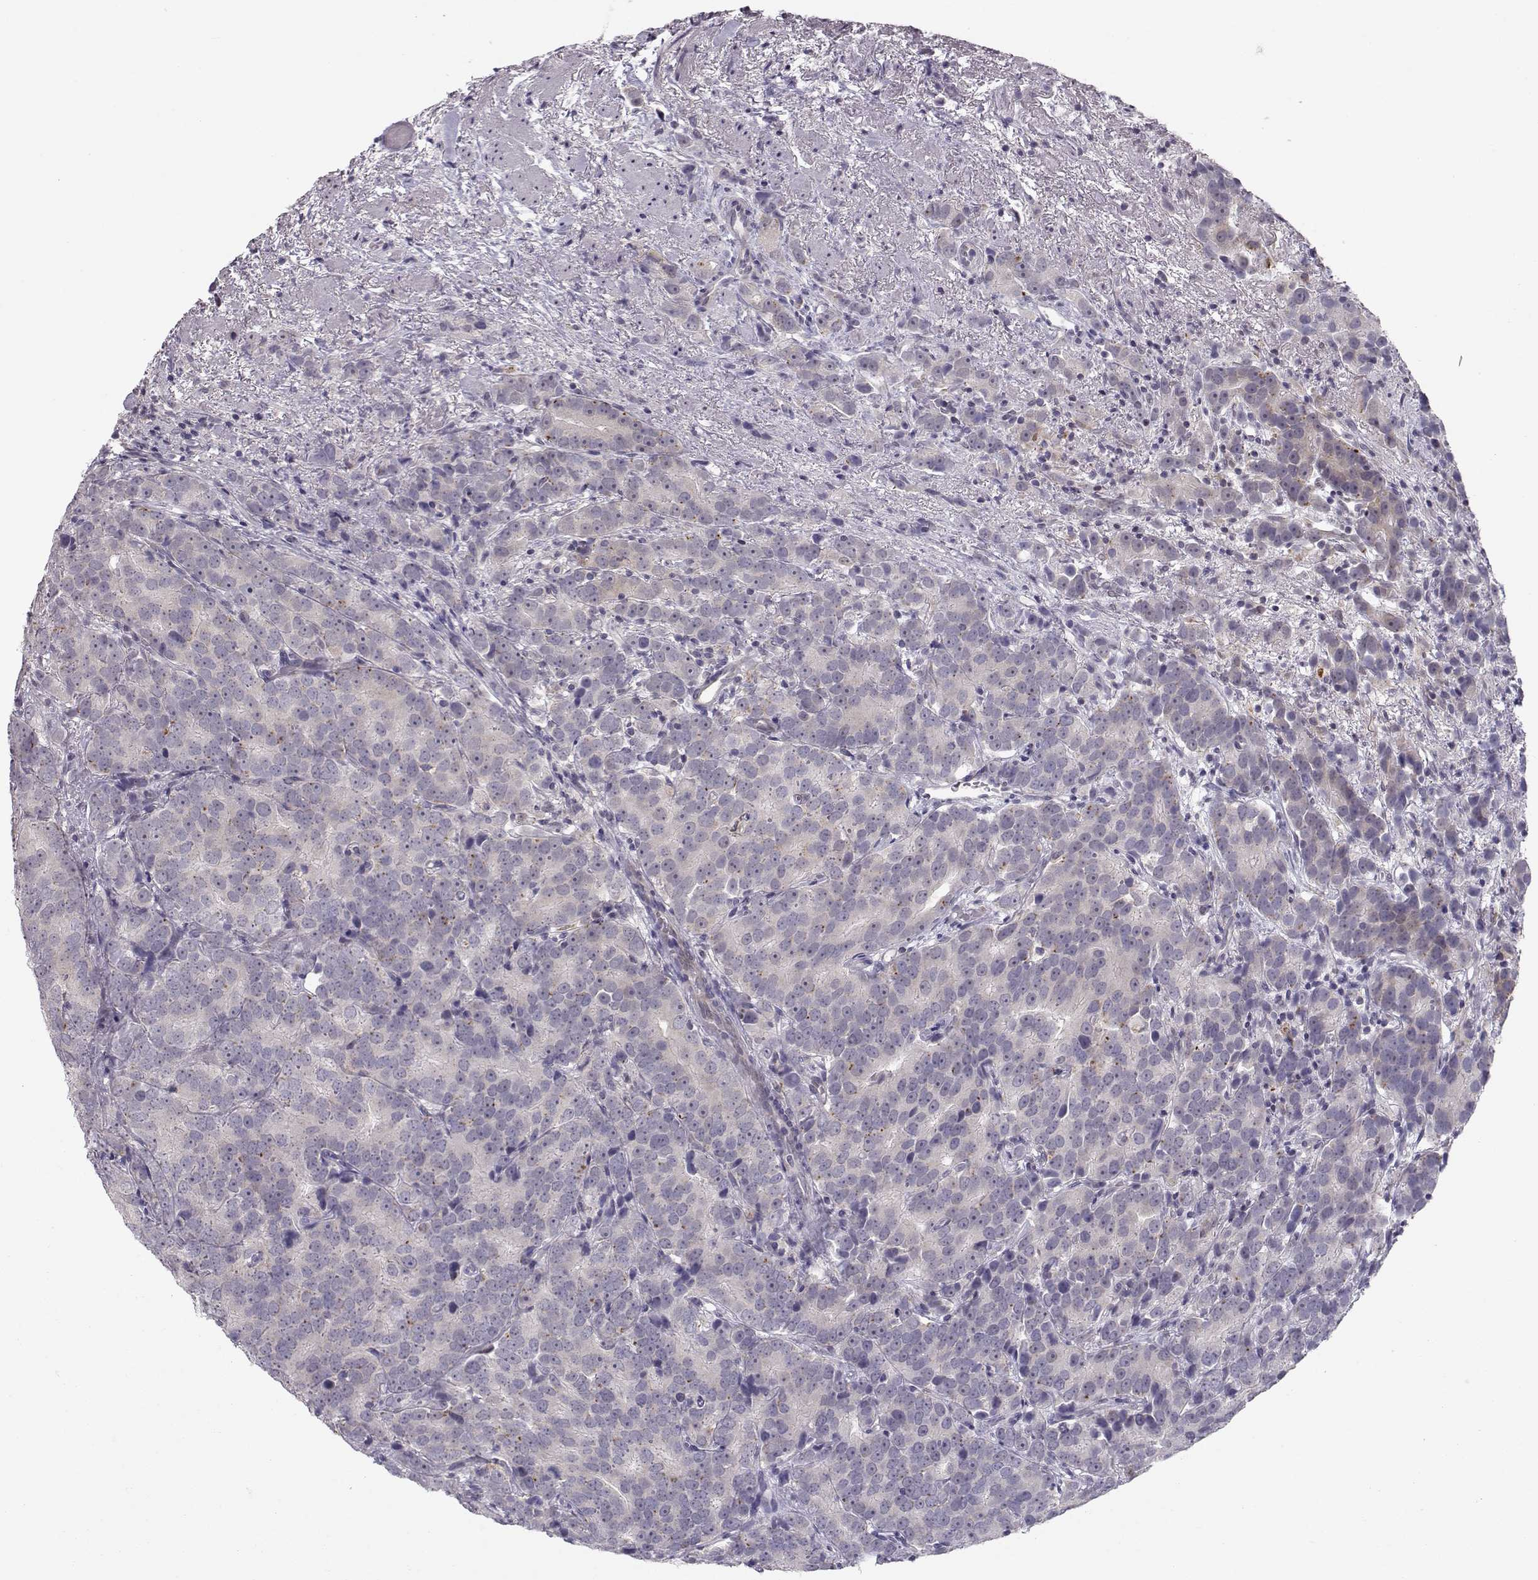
{"staining": {"intensity": "negative", "quantity": "none", "location": "none"}, "tissue": "prostate cancer", "cell_type": "Tumor cells", "image_type": "cancer", "snomed": [{"axis": "morphology", "description": "Adenocarcinoma, High grade"}, {"axis": "topography", "description": "Prostate"}], "caption": "DAB immunohistochemical staining of prostate adenocarcinoma (high-grade) exhibits no significant expression in tumor cells.", "gene": "NPVF", "patient": {"sex": "male", "age": 90}}